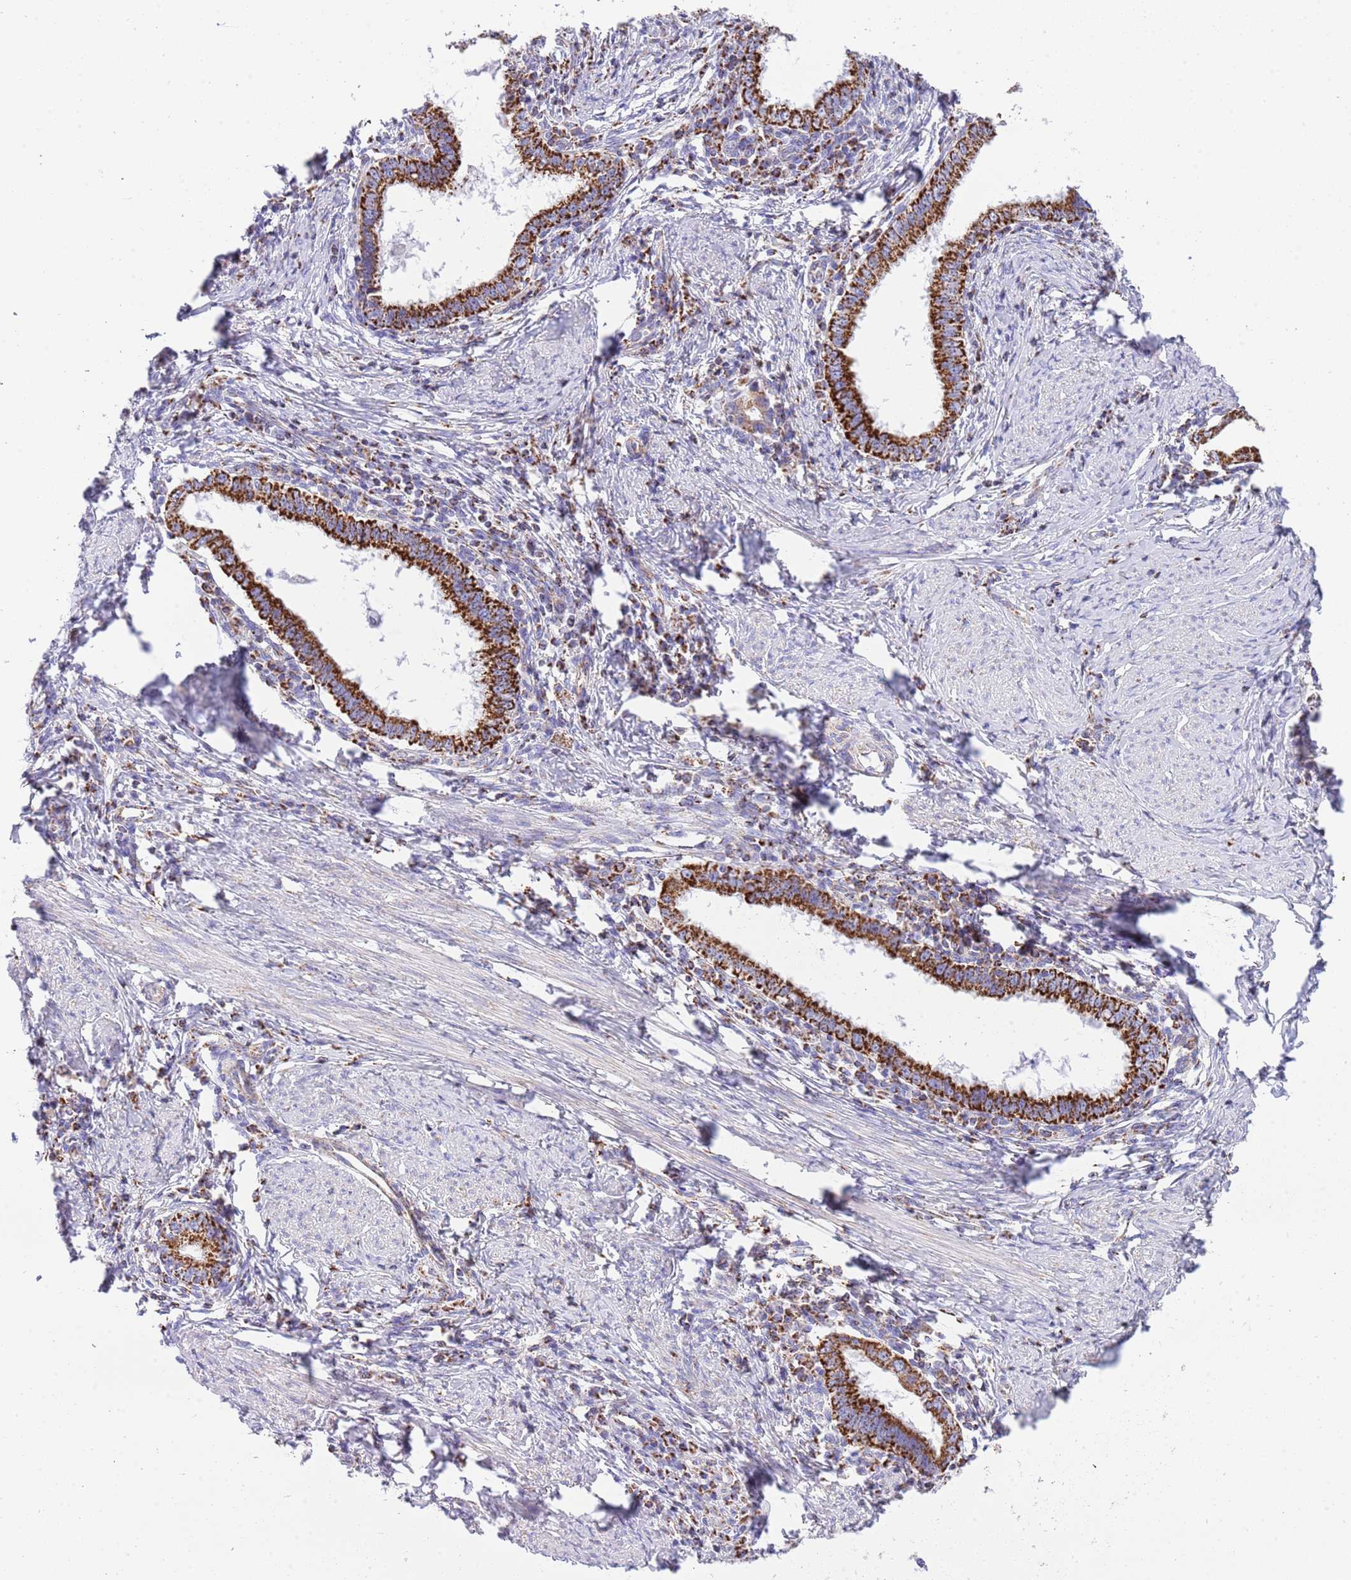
{"staining": {"intensity": "strong", "quantity": ">75%", "location": "cytoplasmic/membranous"}, "tissue": "cervical cancer", "cell_type": "Tumor cells", "image_type": "cancer", "snomed": [{"axis": "morphology", "description": "Adenocarcinoma, NOS"}, {"axis": "topography", "description": "Cervix"}], "caption": "Cervical cancer tissue displays strong cytoplasmic/membranous expression in approximately >75% of tumor cells", "gene": "SUCLG2", "patient": {"sex": "female", "age": 36}}